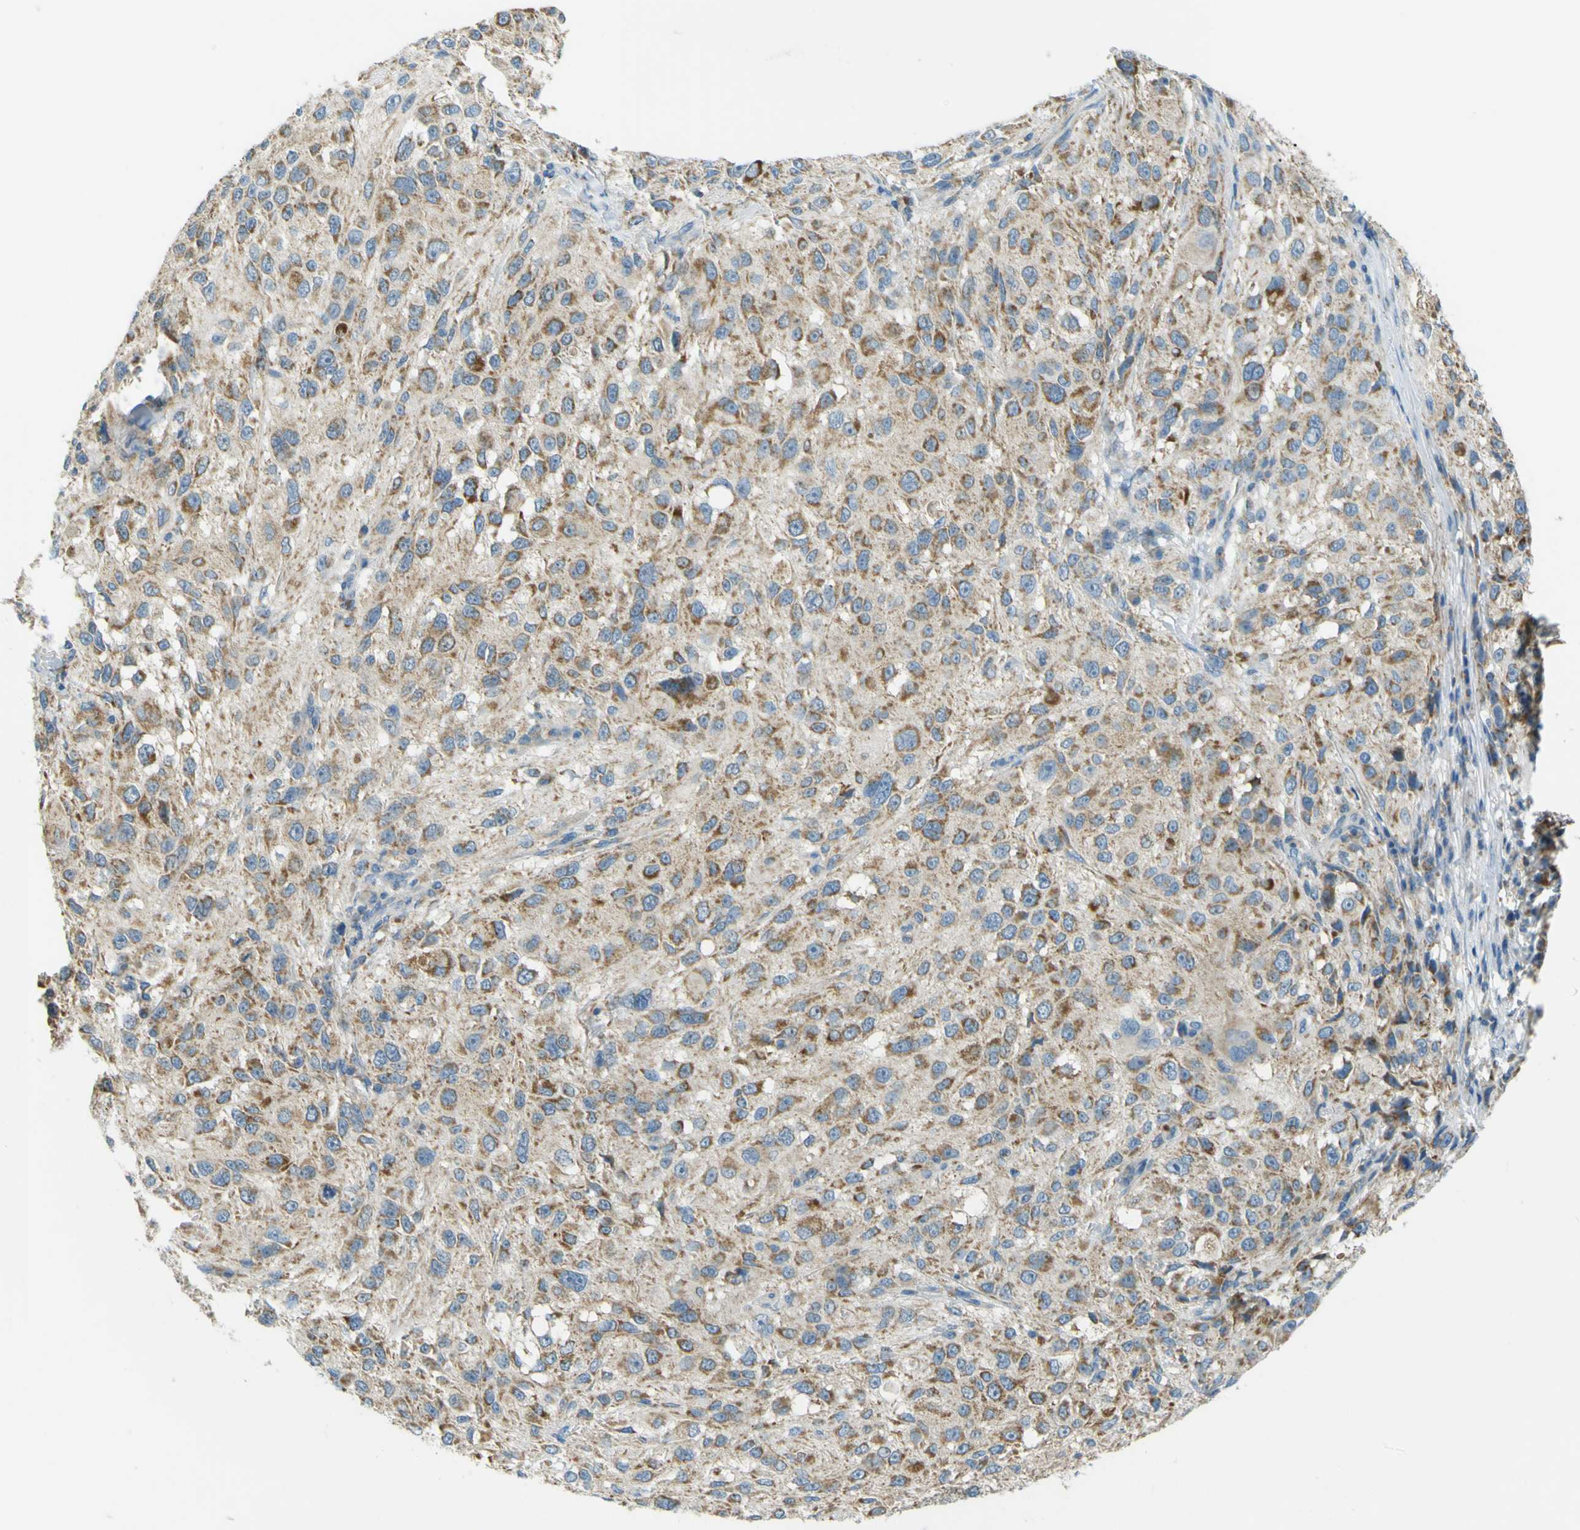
{"staining": {"intensity": "moderate", "quantity": ">75%", "location": "cytoplasmic/membranous"}, "tissue": "melanoma", "cell_type": "Tumor cells", "image_type": "cancer", "snomed": [{"axis": "morphology", "description": "Necrosis, NOS"}, {"axis": "morphology", "description": "Malignant melanoma, NOS"}, {"axis": "topography", "description": "Skin"}], "caption": "Brown immunohistochemical staining in melanoma exhibits moderate cytoplasmic/membranous staining in approximately >75% of tumor cells.", "gene": "FKTN", "patient": {"sex": "female", "age": 87}}